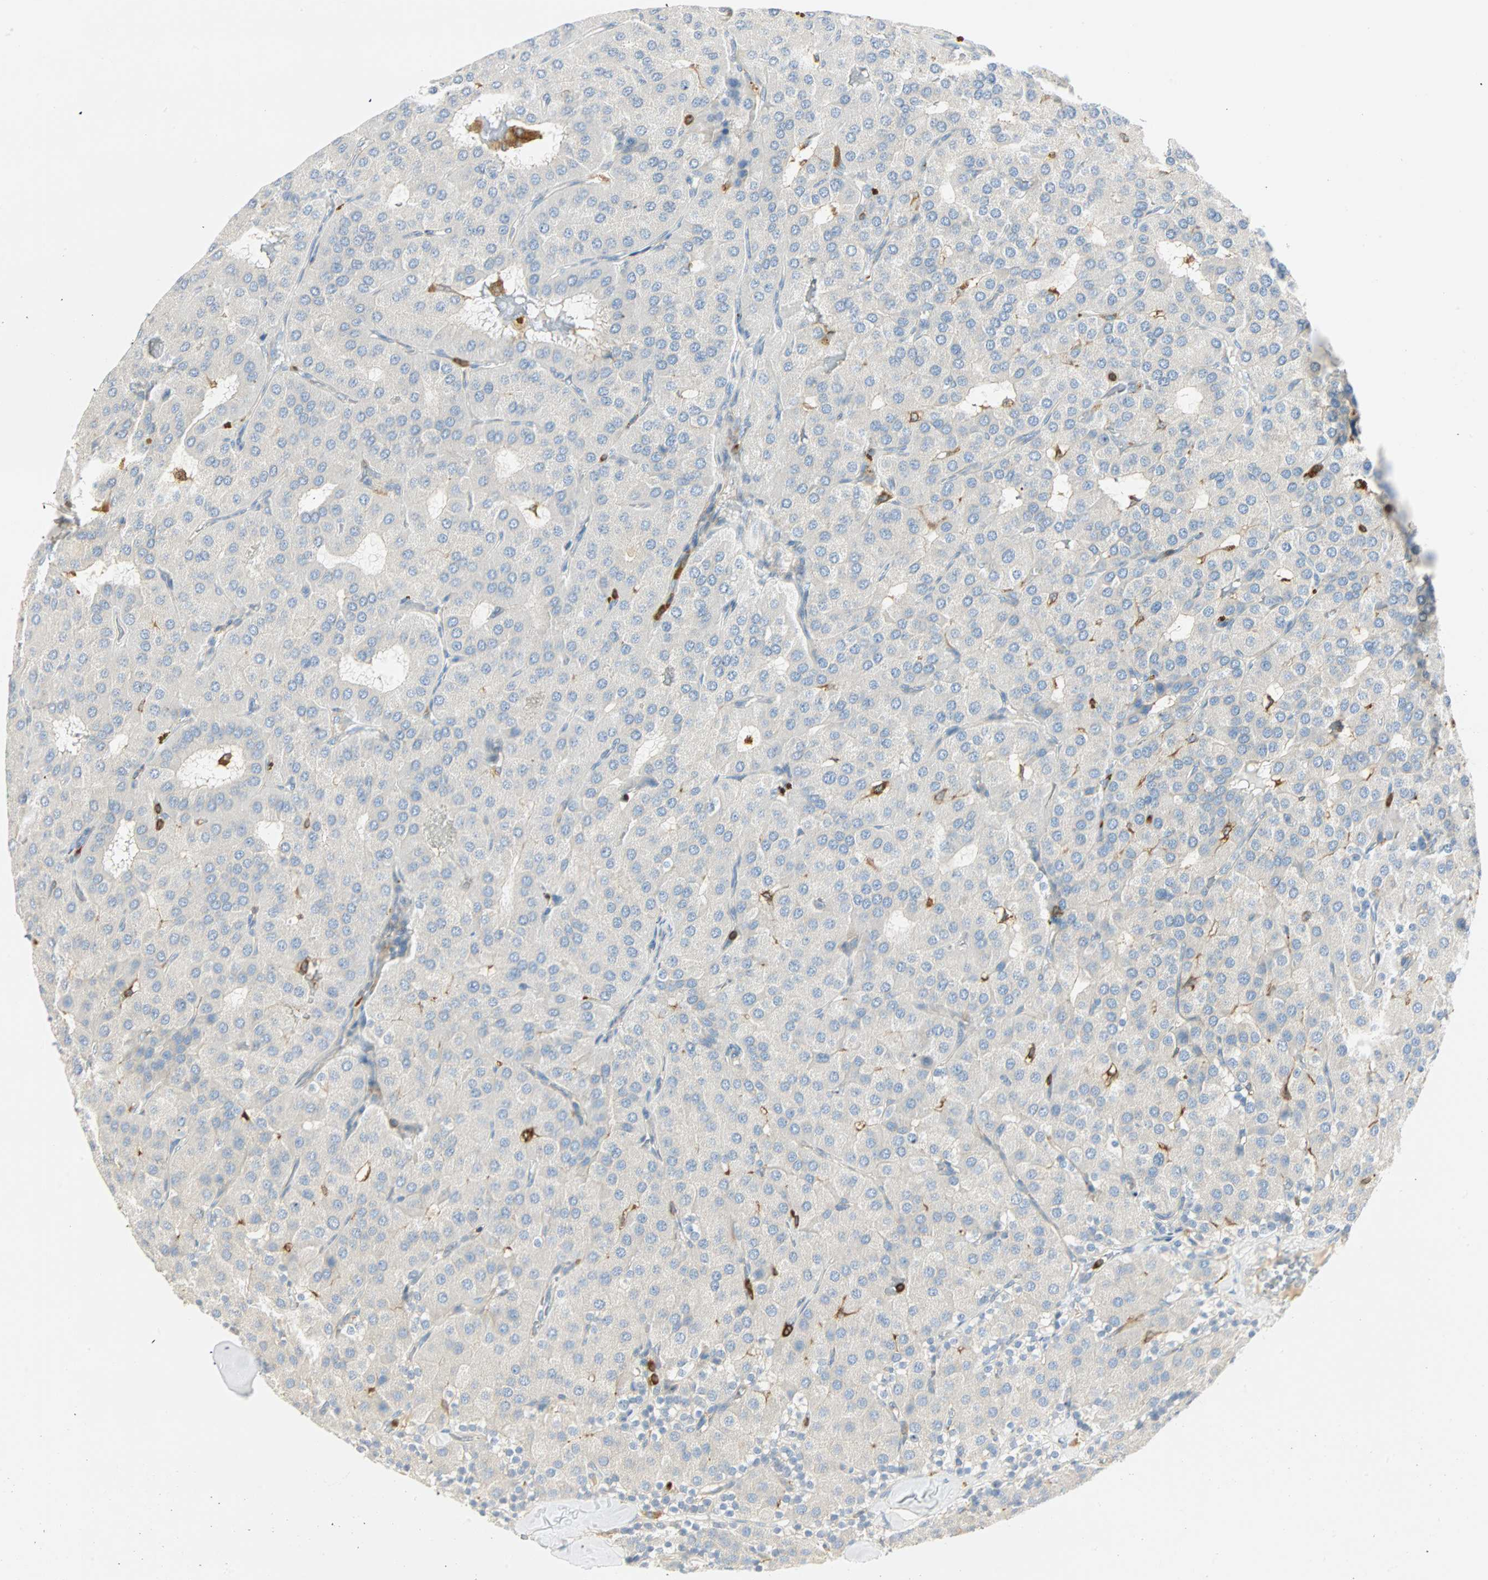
{"staining": {"intensity": "negative", "quantity": "none", "location": "none"}, "tissue": "parathyroid gland", "cell_type": "Glandular cells", "image_type": "normal", "snomed": [{"axis": "morphology", "description": "Normal tissue, NOS"}, {"axis": "morphology", "description": "Adenoma, NOS"}, {"axis": "topography", "description": "Parathyroid gland"}], "caption": "Benign parathyroid gland was stained to show a protein in brown. There is no significant staining in glandular cells. (Immunohistochemistry (ihc), brightfield microscopy, high magnification).", "gene": "FMNL1", "patient": {"sex": "female", "age": 86}}